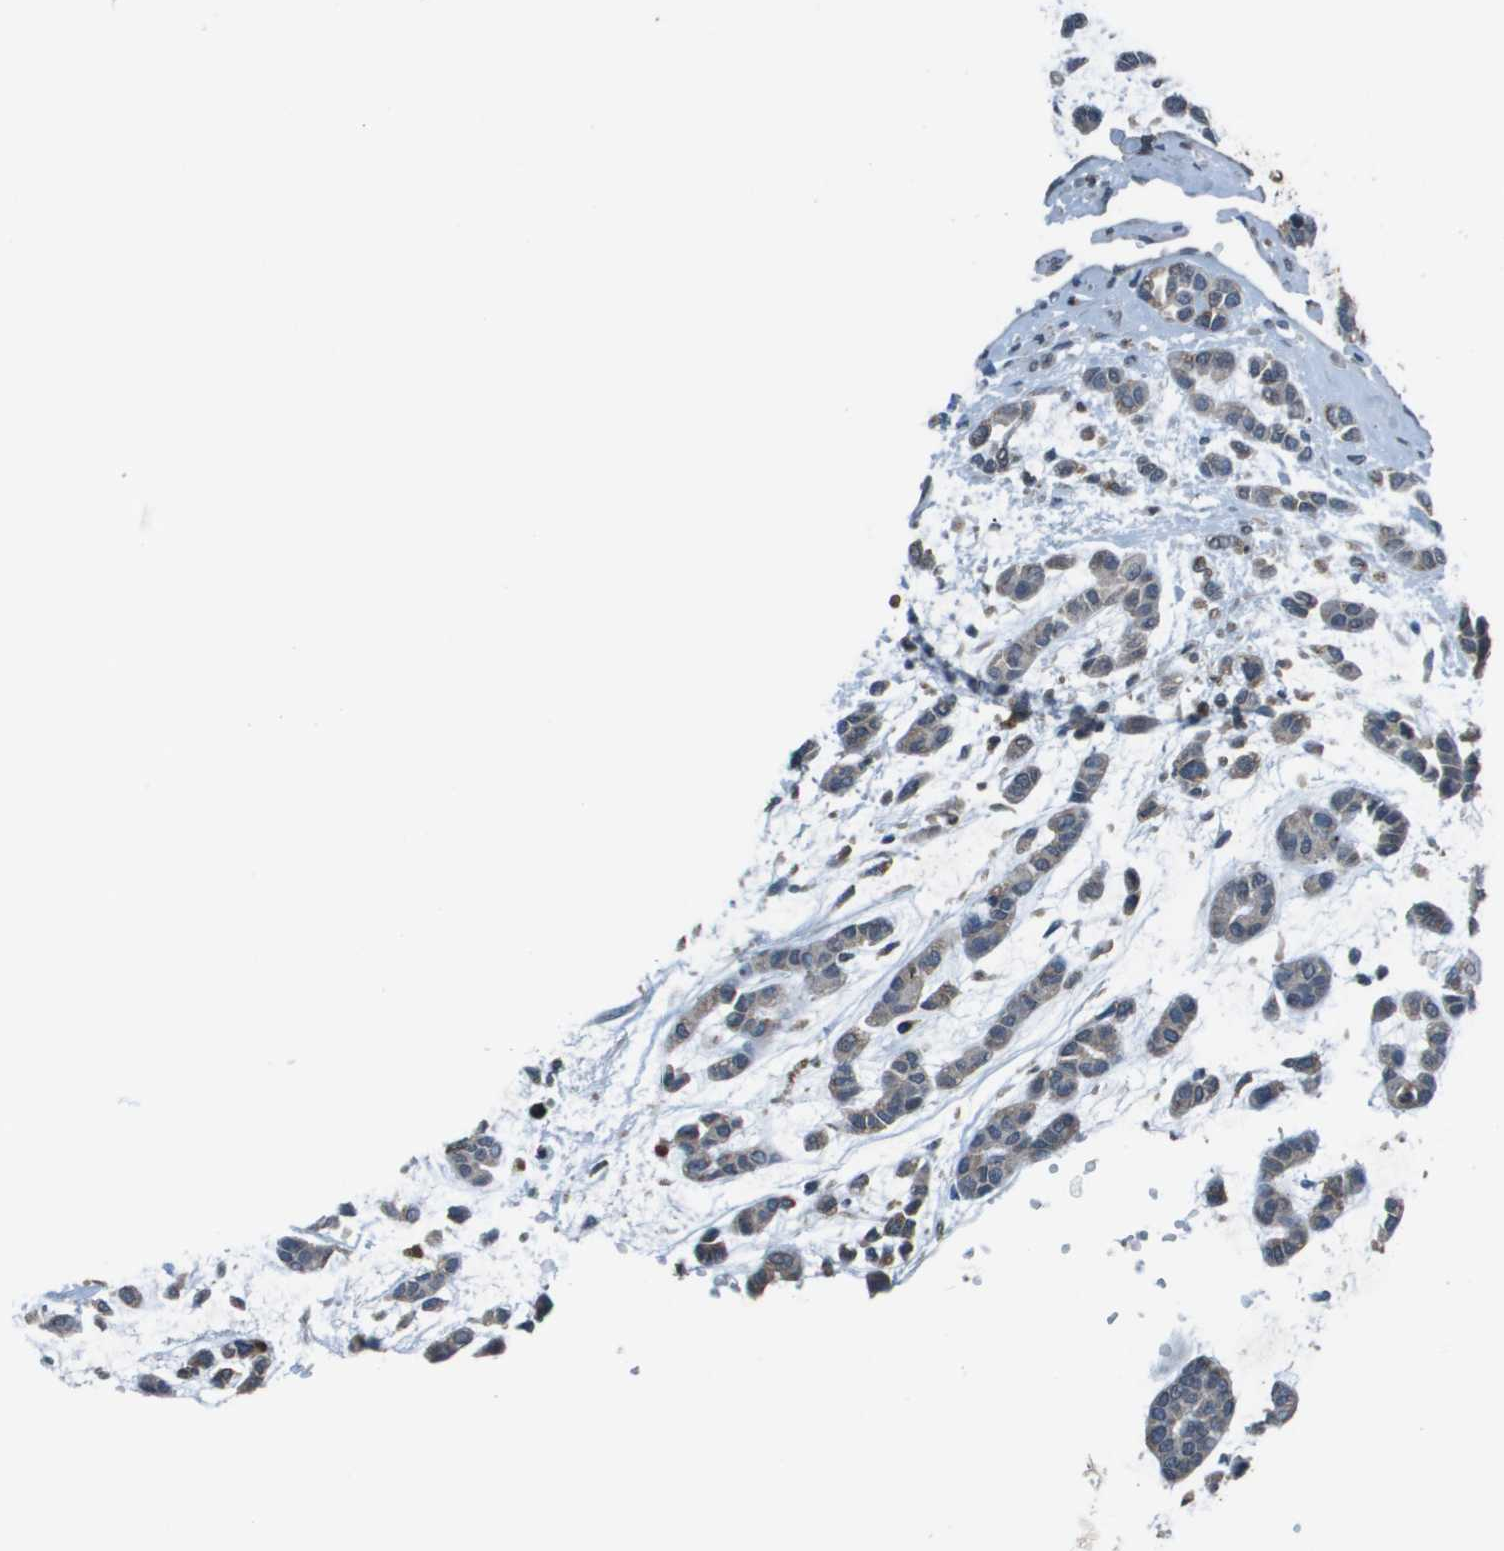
{"staining": {"intensity": "negative", "quantity": "none", "location": "none"}, "tissue": "head and neck cancer", "cell_type": "Tumor cells", "image_type": "cancer", "snomed": [{"axis": "morphology", "description": "Adenocarcinoma, NOS"}, {"axis": "morphology", "description": "Adenoma, NOS"}, {"axis": "topography", "description": "Head-Neck"}], "caption": "IHC histopathology image of neoplastic tissue: human head and neck adenoma stained with DAB (3,3'-diaminobenzidine) reveals no significant protein positivity in tumor cells. (DAB IHC visualized using brightfield microscopy, high magnification).", "gene": "GOSR2", "patient": {"sex": "female", "age": 55}}